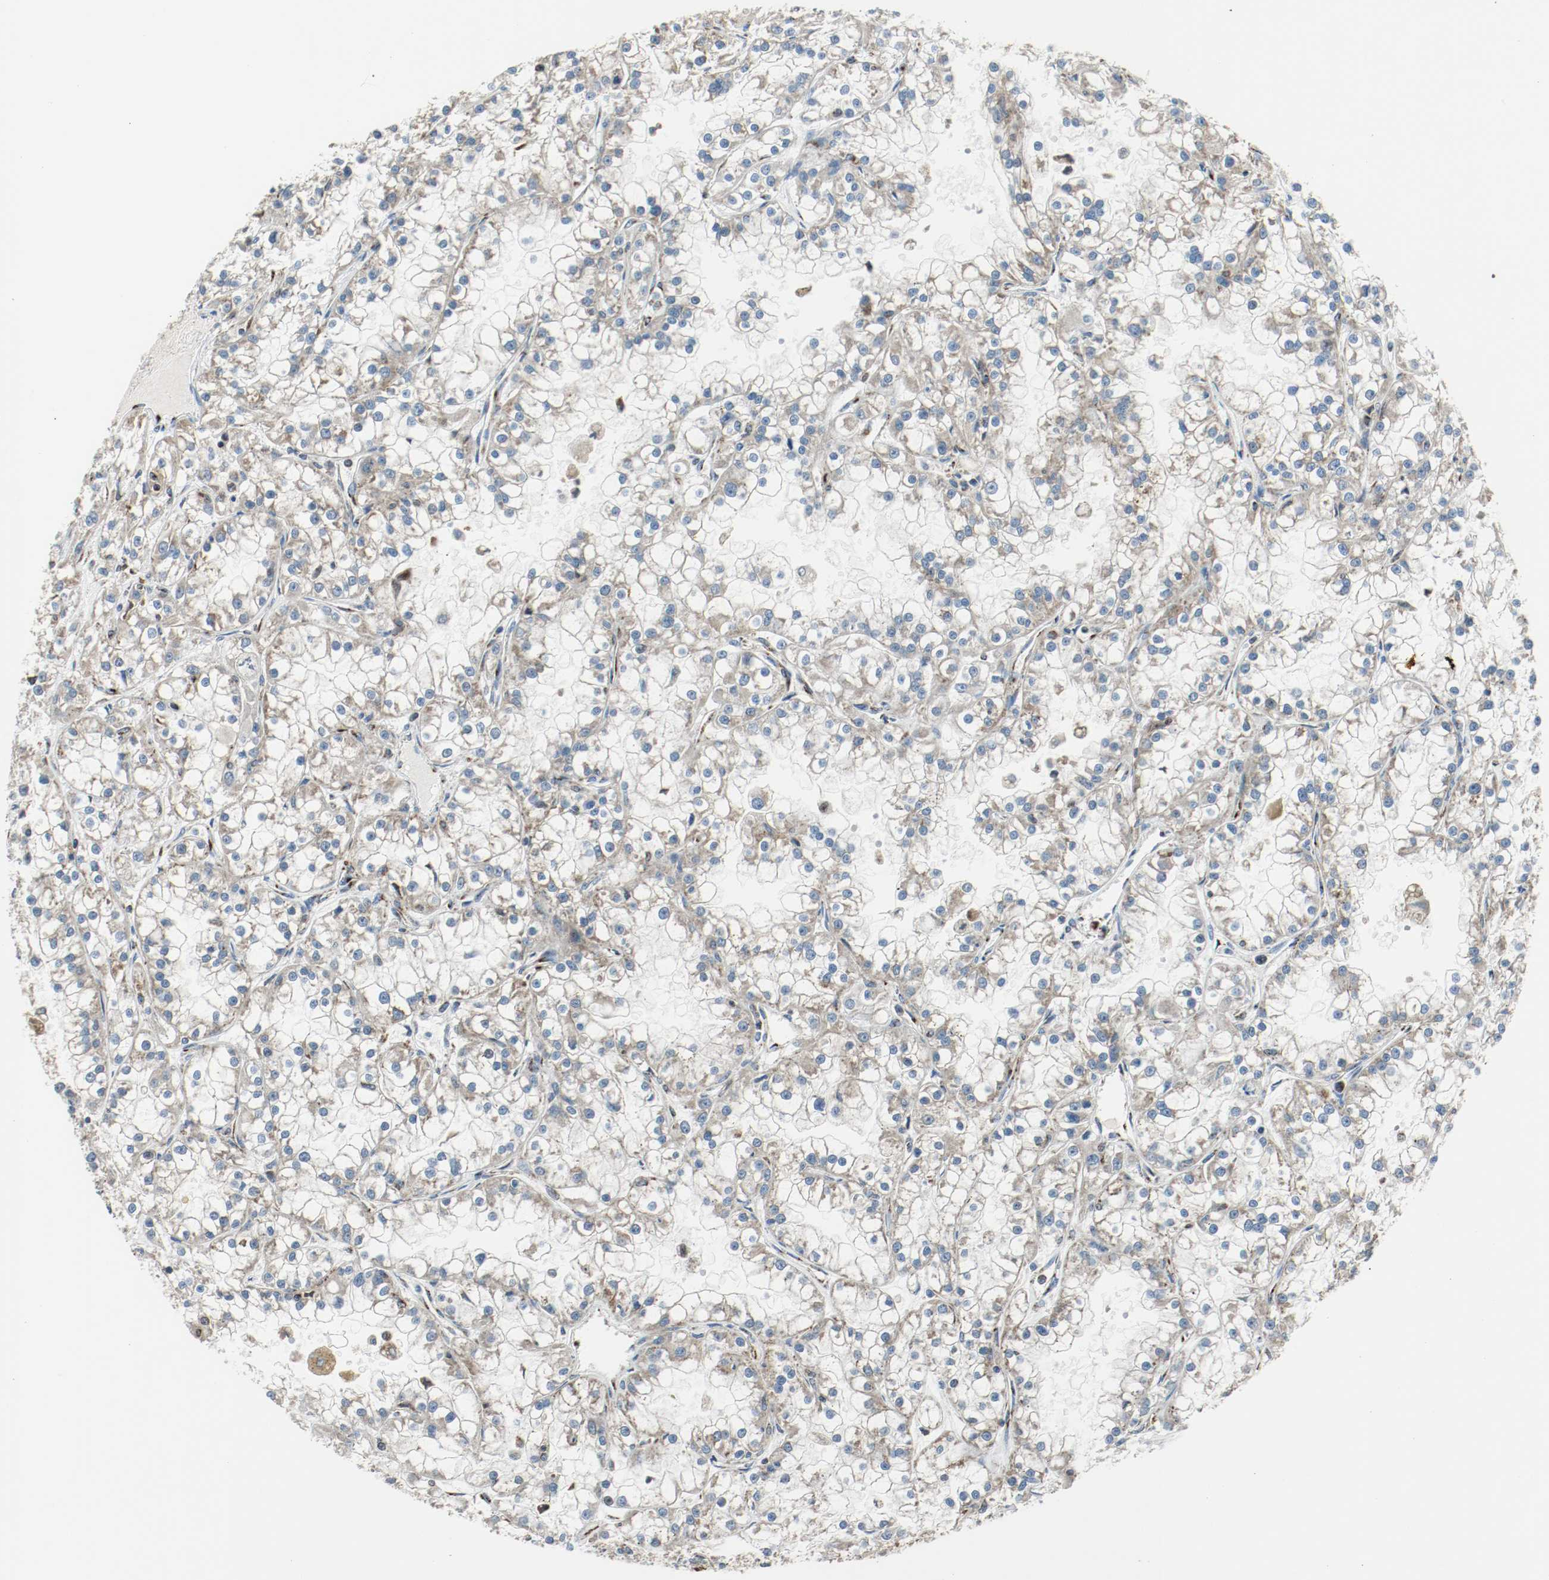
{"staining": {"intensity": "moderate", "quantity": ">75%", "location": "cytoplasmic/membranous"}, "tissue": "renal cancer", "cell_type": "Tumor cells", "image_type": "cancer", "snomed": [{"axis": "morphology", "description": "Adenocarcinoma, NOS"}, {"axis": "topography", "description": "Kidney"}], "caption": "Renal cancer (adenocarcinoma) stained with a brown dye demonstrates moderate cytoplasmic/membranous positive expression in approximately >75% of tumor cells.", "gene": "PLCG1", "patient": {"sex": "female", "age": 52}}